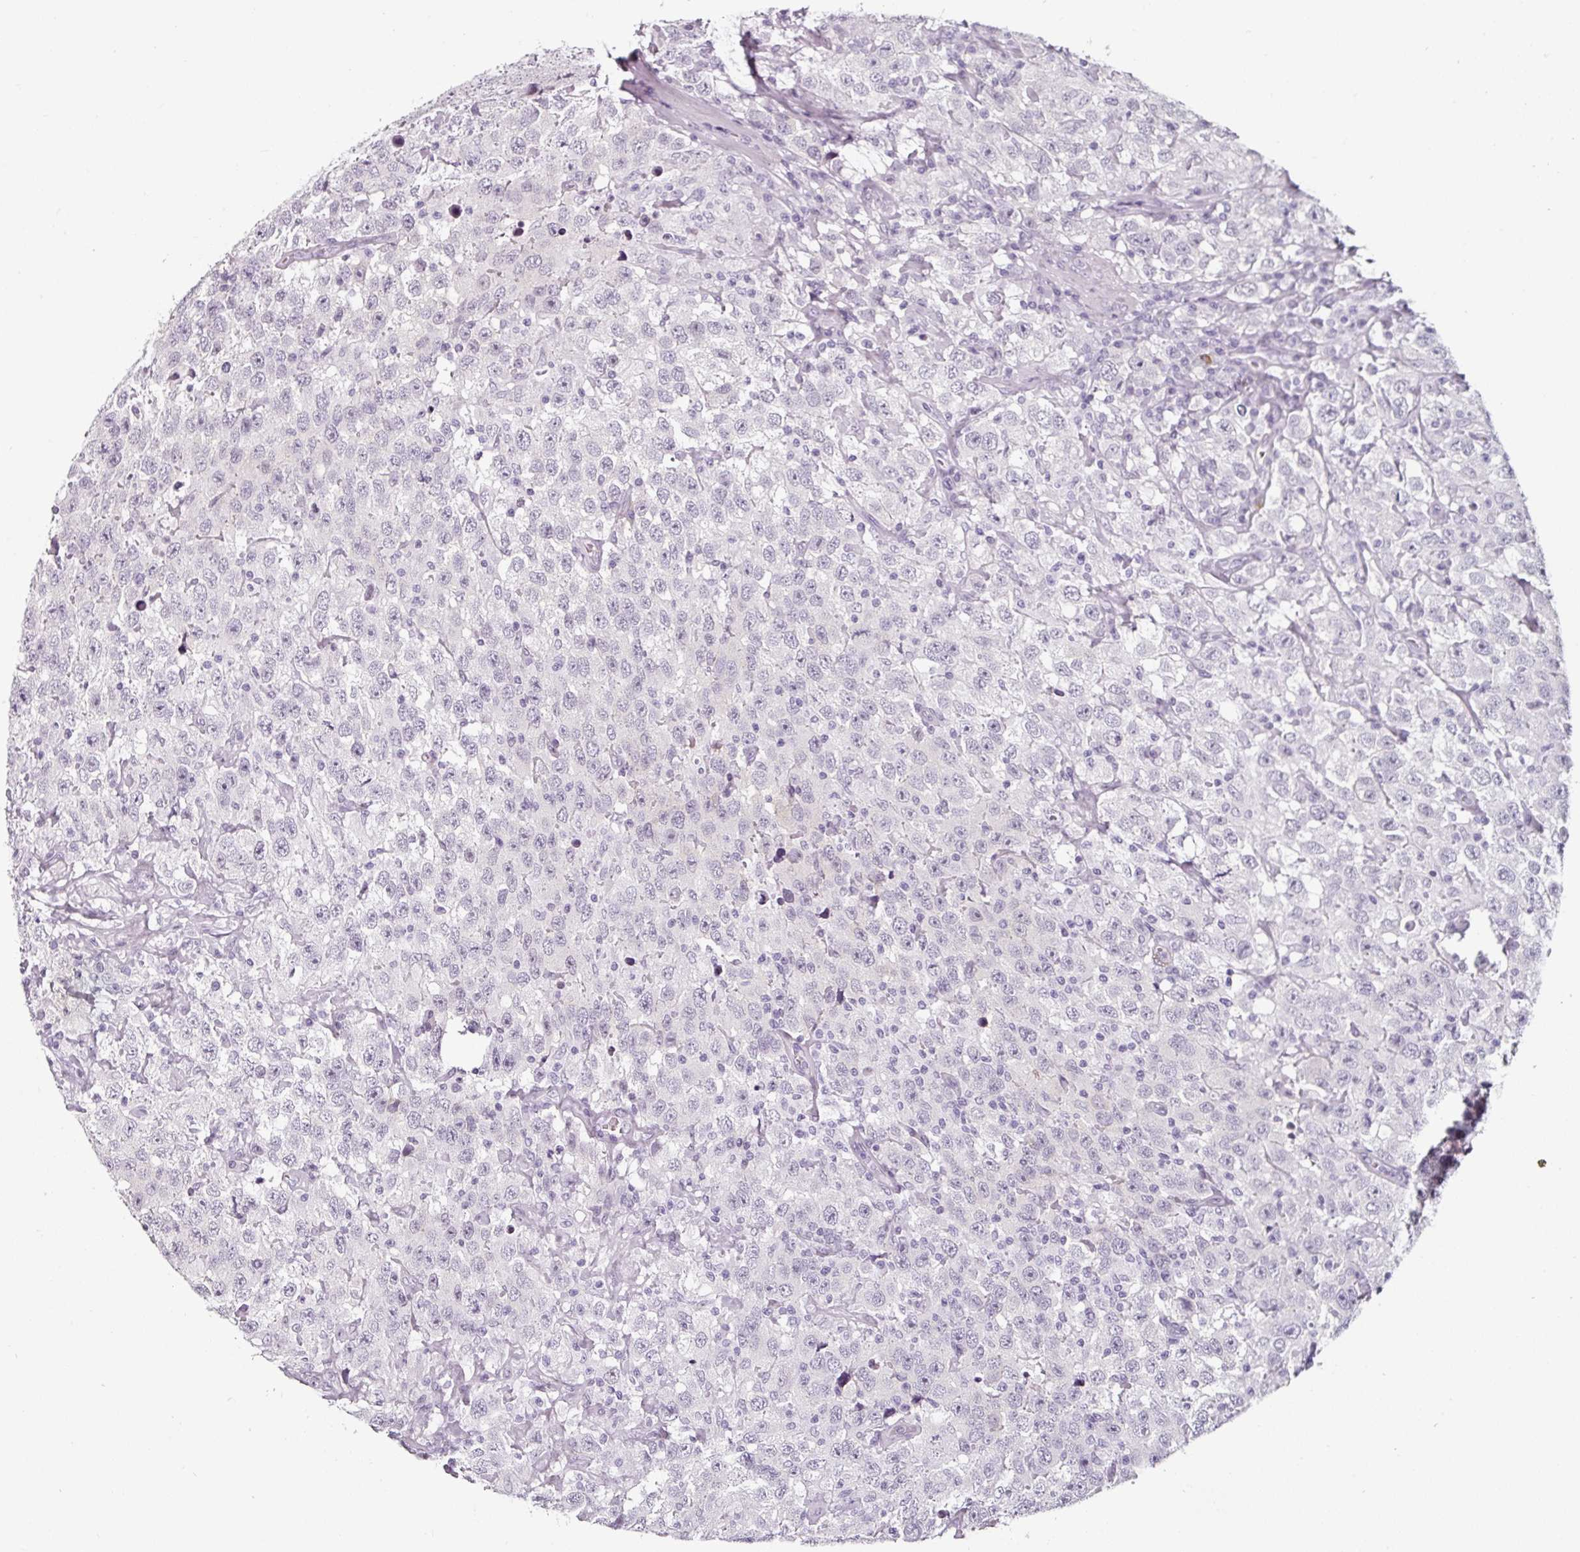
{"staining": {"intensity": "negative", "quantity": "none", "location": "none"}, "tissue": "testis cancer", "cell_type": "Tumor cells", "image_type": "cancer", "snomed": [{"axis": "morphology", "description": "Seminoma, NOS"}, {"axis": "topography", "description": "Testis"}], "caption": "IHC of testis cancer displays no positivity in tumor cells.", "gene": "CAP2", "patient": {"sex": "male", "age": 41}}